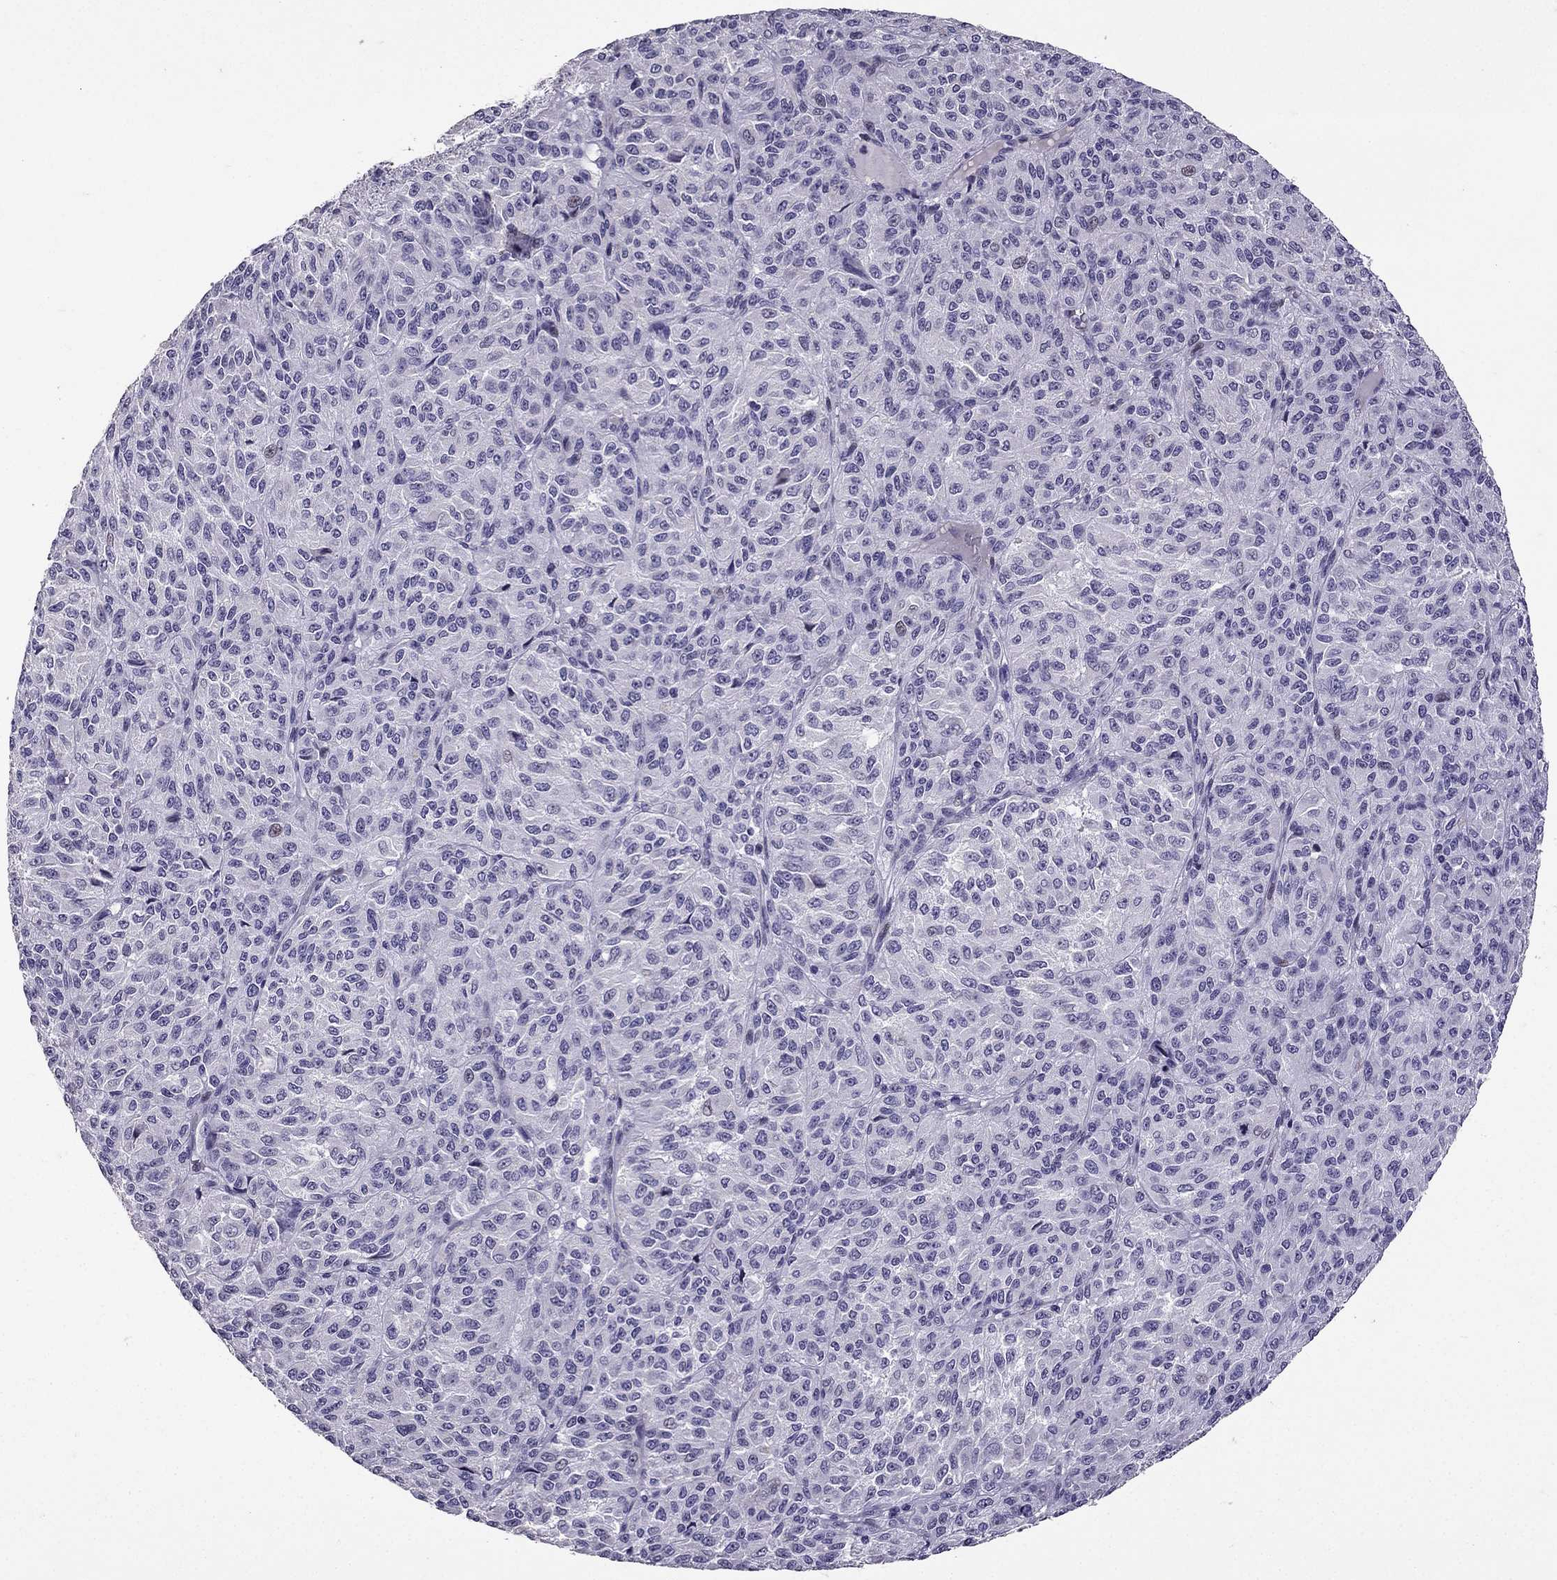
{"staining": {"intensity": "negative", "quantity": "none", "location": "none"}, "tissue": "melanoma", "cell_type": "Tumor cells", "image_type": "cancer", "snomed": [{"axis": "morphology", "description": "Malignant melanoma, Metastatic site"}, {"axis": "topography", "description": "Brain"}], "caption": "DAB (3,3'-diaminobenzidine) immunohistochemical staining of human malignant melanoma (metastatic site) exhibits no significant expression in tumor cells.", "gene": "TTN", "patient": {"sex": "female", "age": 56}}